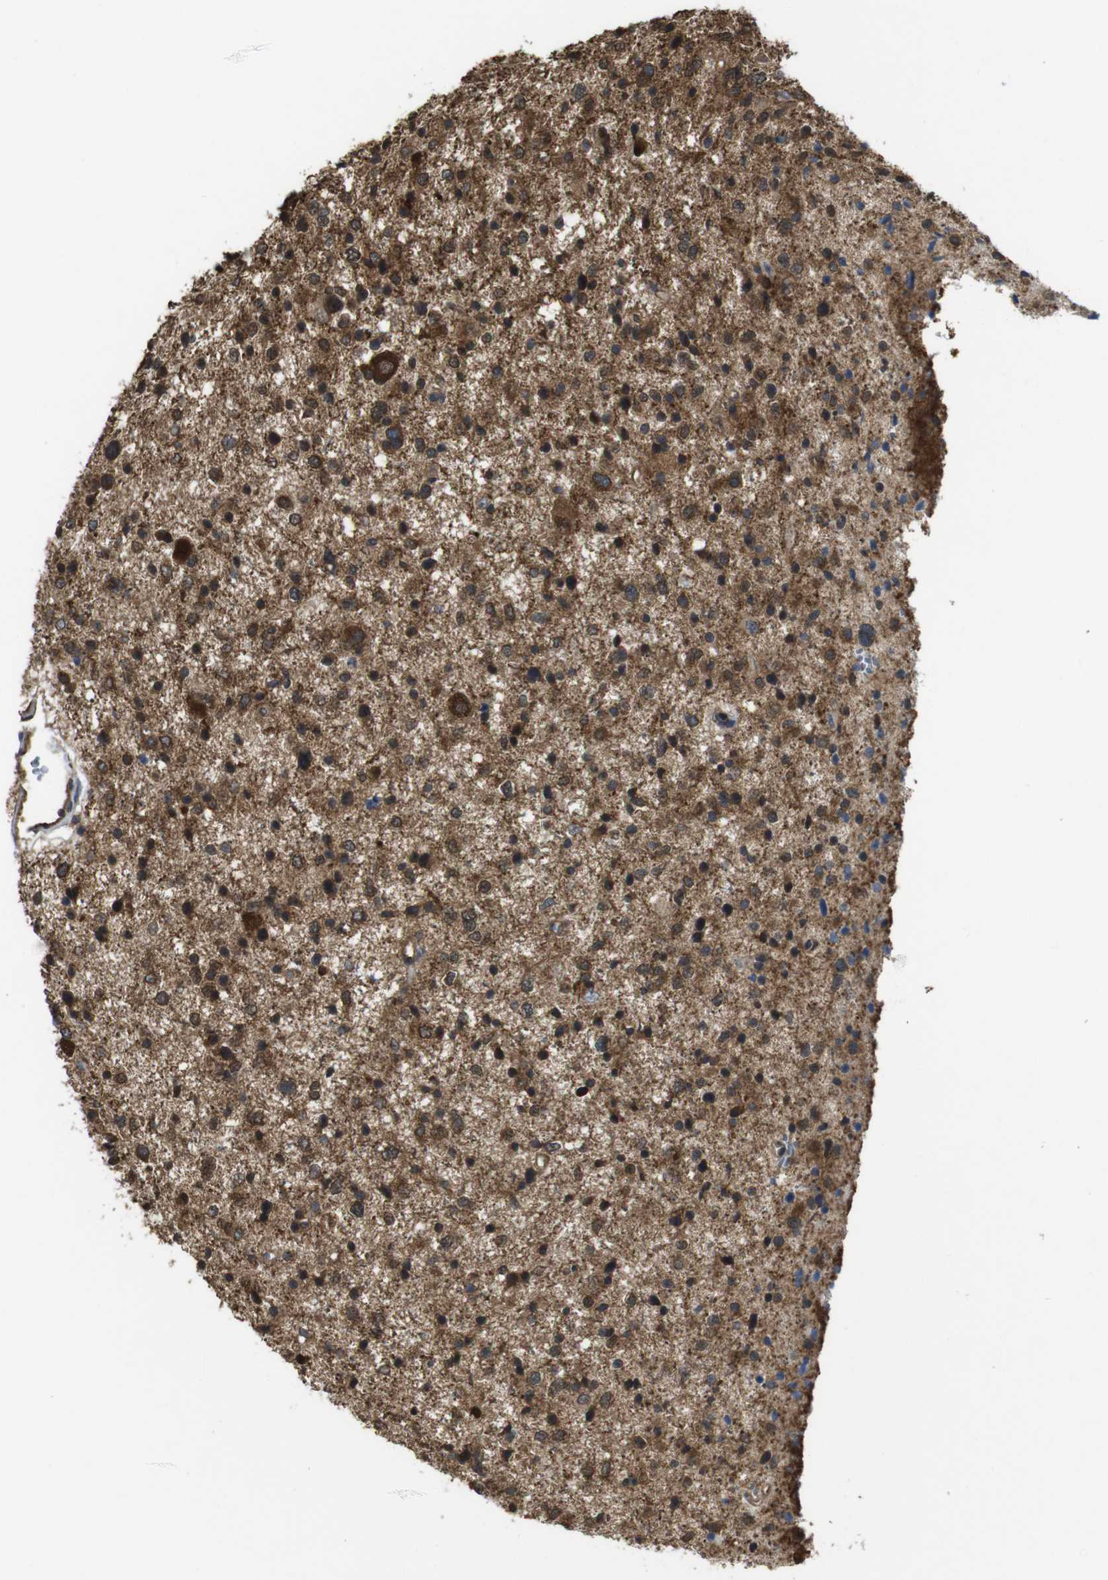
{"staining": {"intensity": "strong", "quantity": ">75%", "location": "cytoplasmic/membranous,nuclear"}, "tissue": "glioma", "cell_type": "Tumor cells", "image_type": "cancer", "snomed": [{"axis": "morphology", "description": "Glioma, malignant, Low grade"}, {"axis": "topography", "description": "Brain"}], "caption": "High-power microscopy captured an IHC image of glioma, revealing strong cytoplasmic/membranous and nuclear positivity in about >75% of tumor cells. The protein is shown in brown color, while the nuclei are stained blue.", "gene": "YWHAG", "patient": {"sex": "female", "age": 37}}